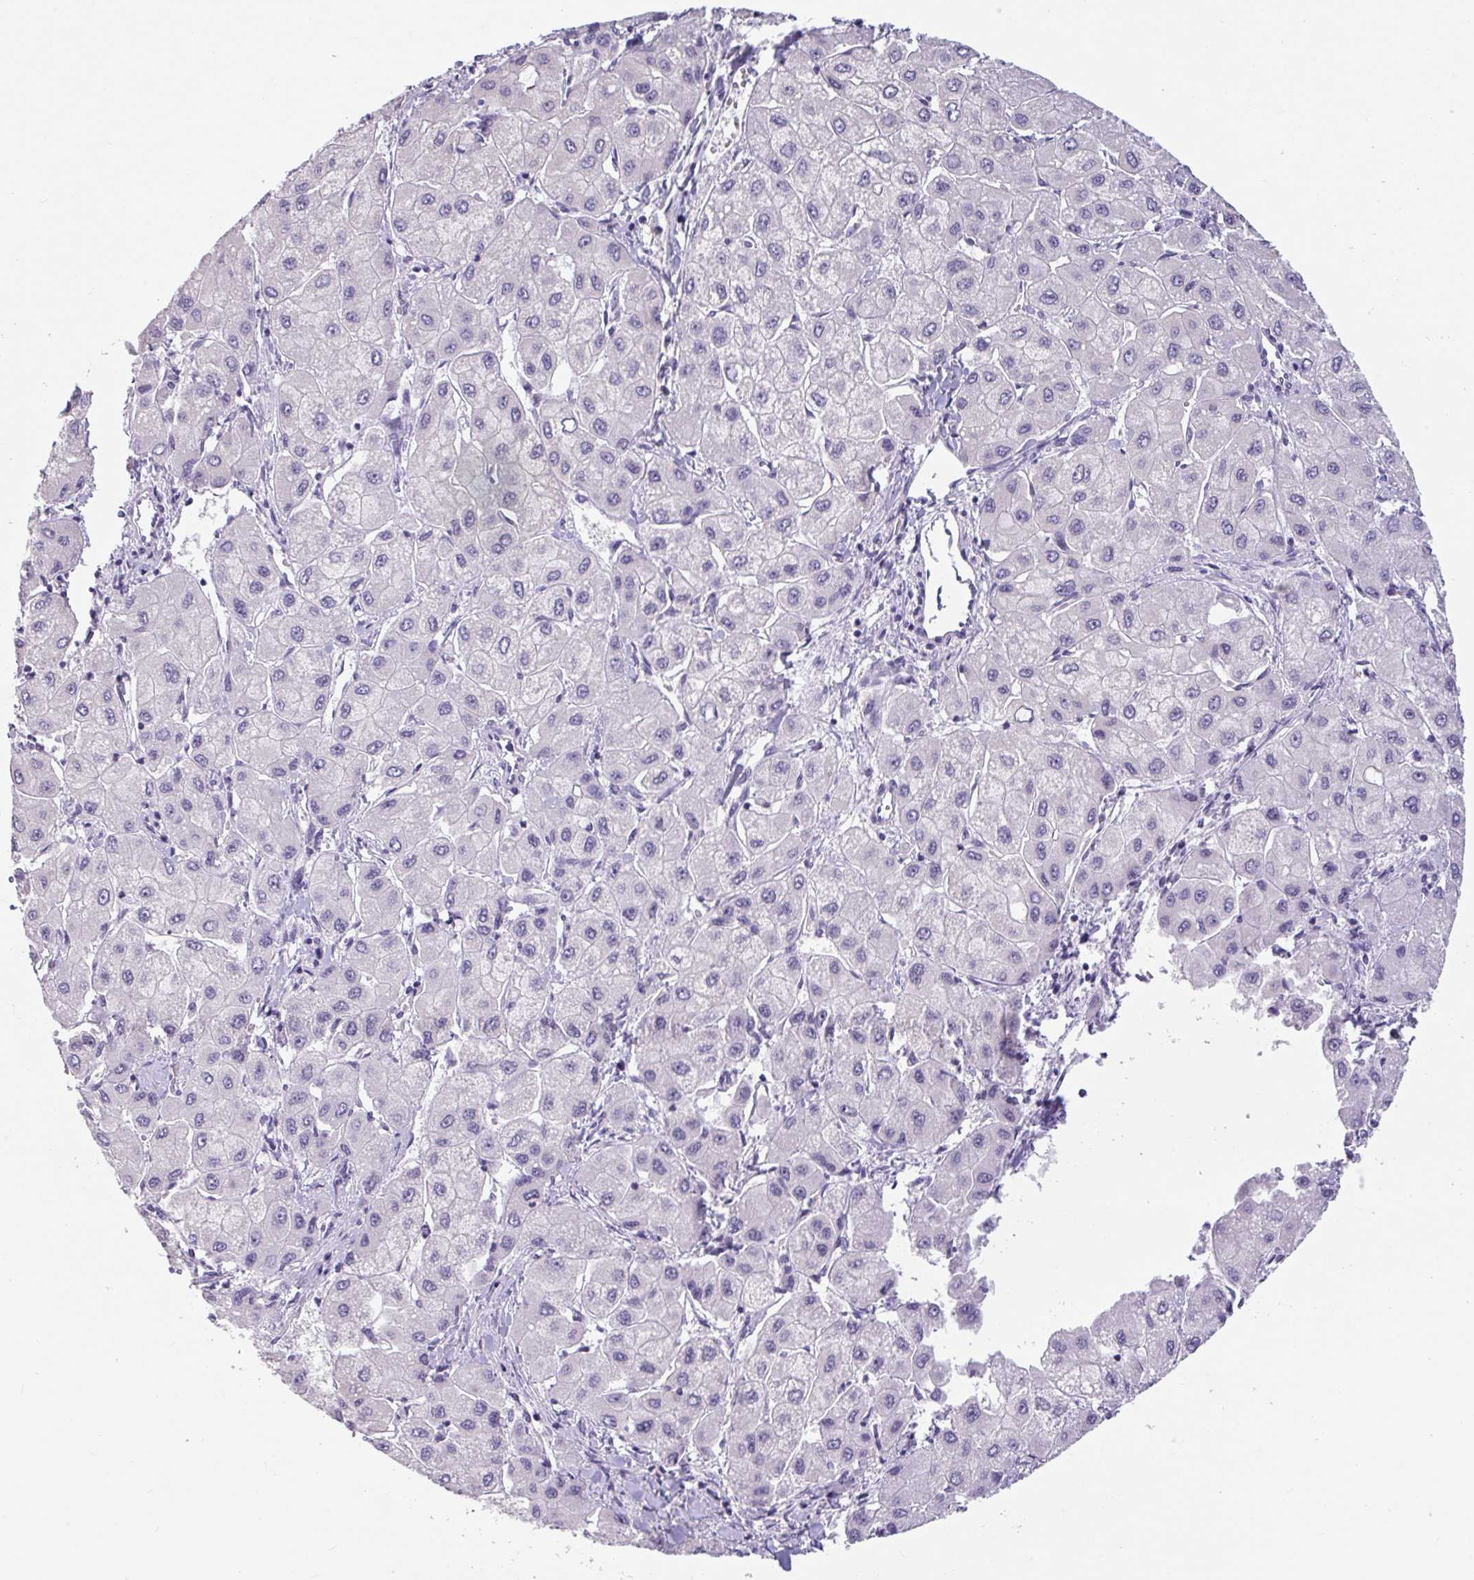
{"staining": {"intensity": "negative", "quantity": "none", "location": "none"}, "tissue": "liver cancer", "cell_type": "Tumor cells", "image_type": "cancer", "snomed": [{"axis": "morphology", "description": "Carcinoma, Hepatocellular, NOS"}, {"axis": "topography", "description": "Liver"}], "caption": "This is a histopathology image of IHC staining of liver hepatocellular carcinoma, which shows no expression in tumor cells.", "gene": "CTSE", "patient": {"sex": "male", "age": 40}}